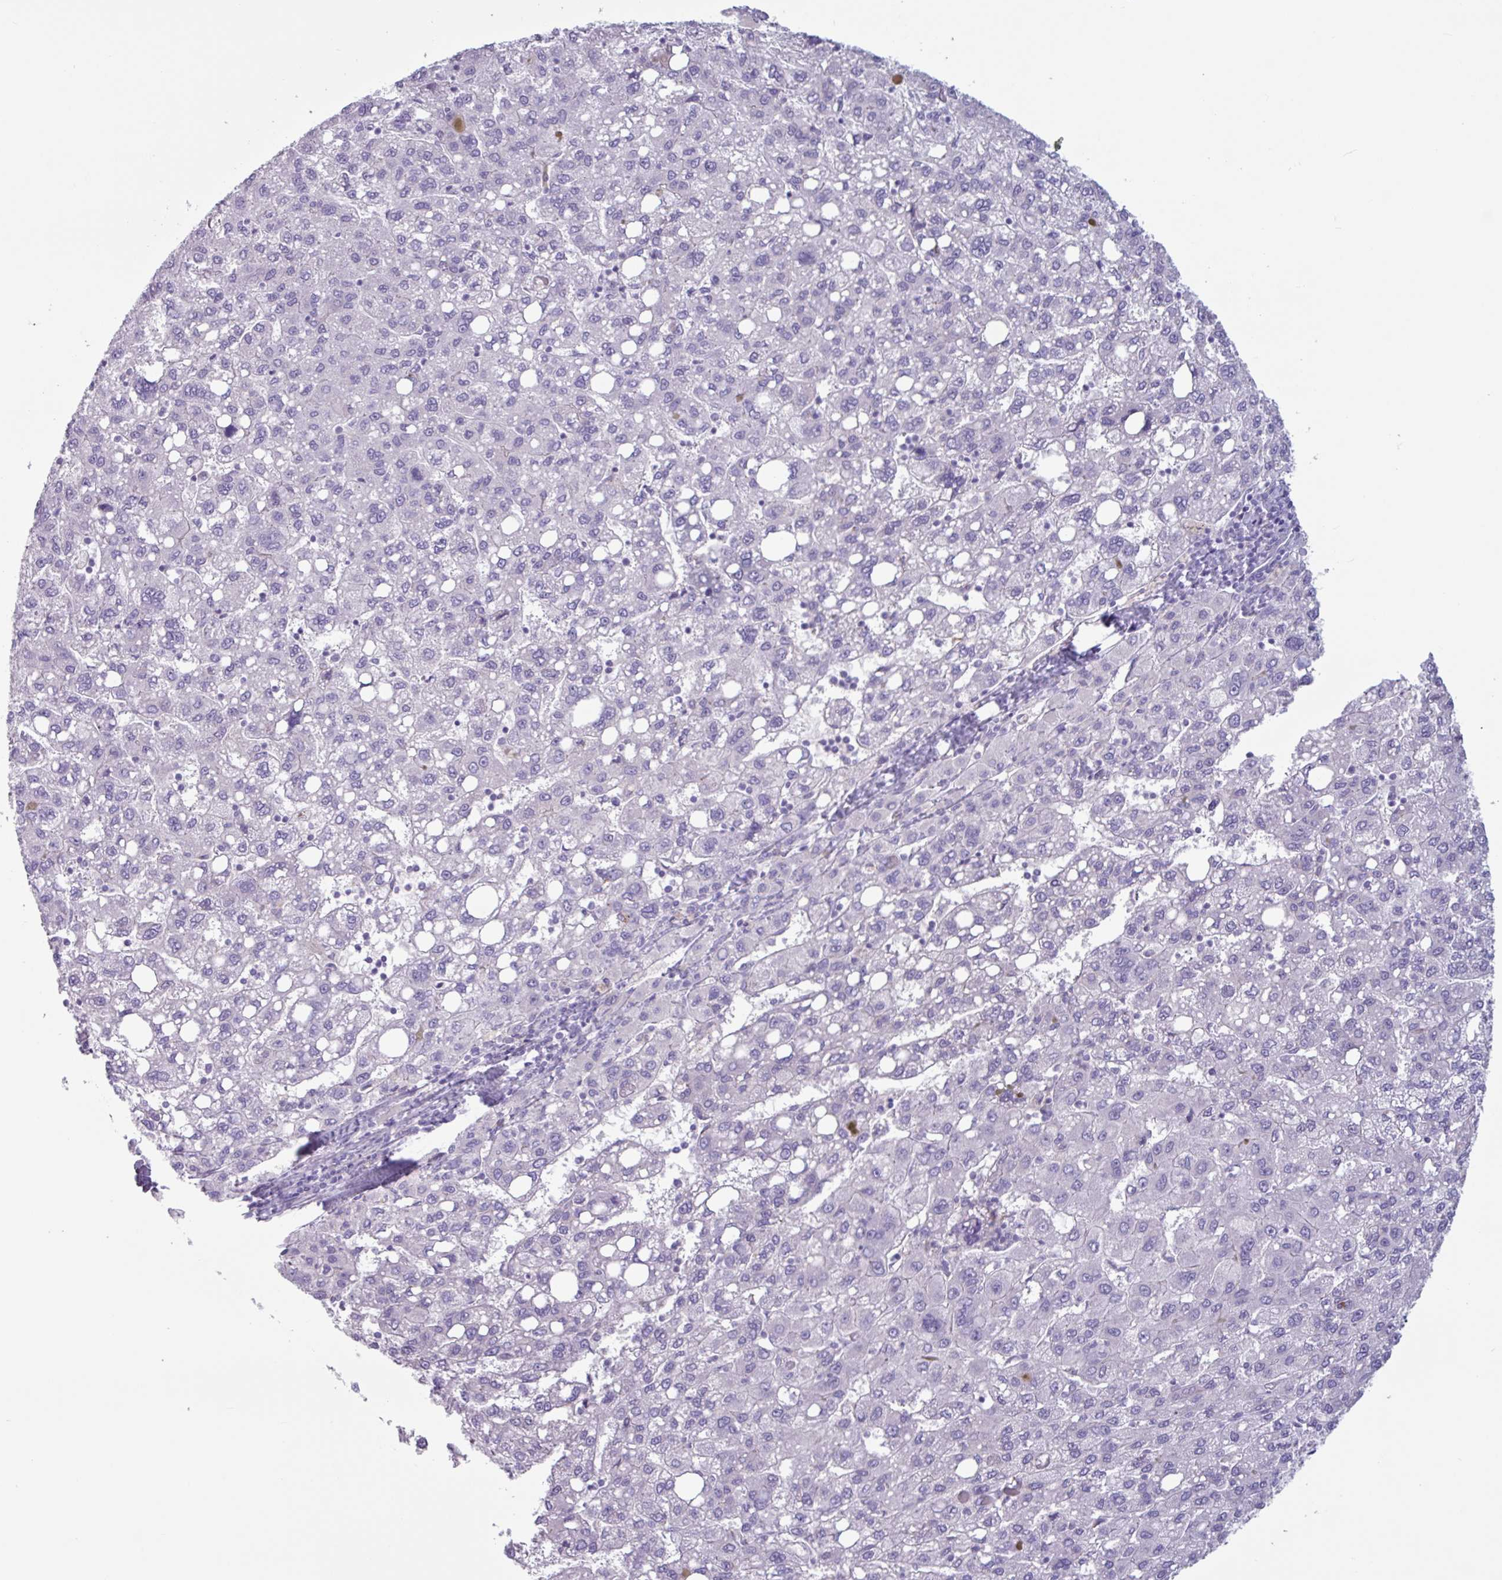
{"staining": {"intensity": "negative", "quantity": "none", "location": "none"}, "tissue": "liver cancer", "cell_type": "Tumor cells", "image_type": "cancer", "snomed": [{"axis": "morphology", "description": "Carcinoma, Hepatocellular, NOS"}, {"axis": "topography", "description": "Liver"}], "caption": "The photomicrograph displays no significant staining in tumor cells of hepatocellular carcinoma (liver). (Stains: DAB (3,3'-diaminobenzidine) immunohistochemistry (IHC) with hematoxylin counter stain, Microscopy: brightfield microscopy at high magnification).", "gene": "ADGRE1", "patient": {"sex": "female", "age": 82}}